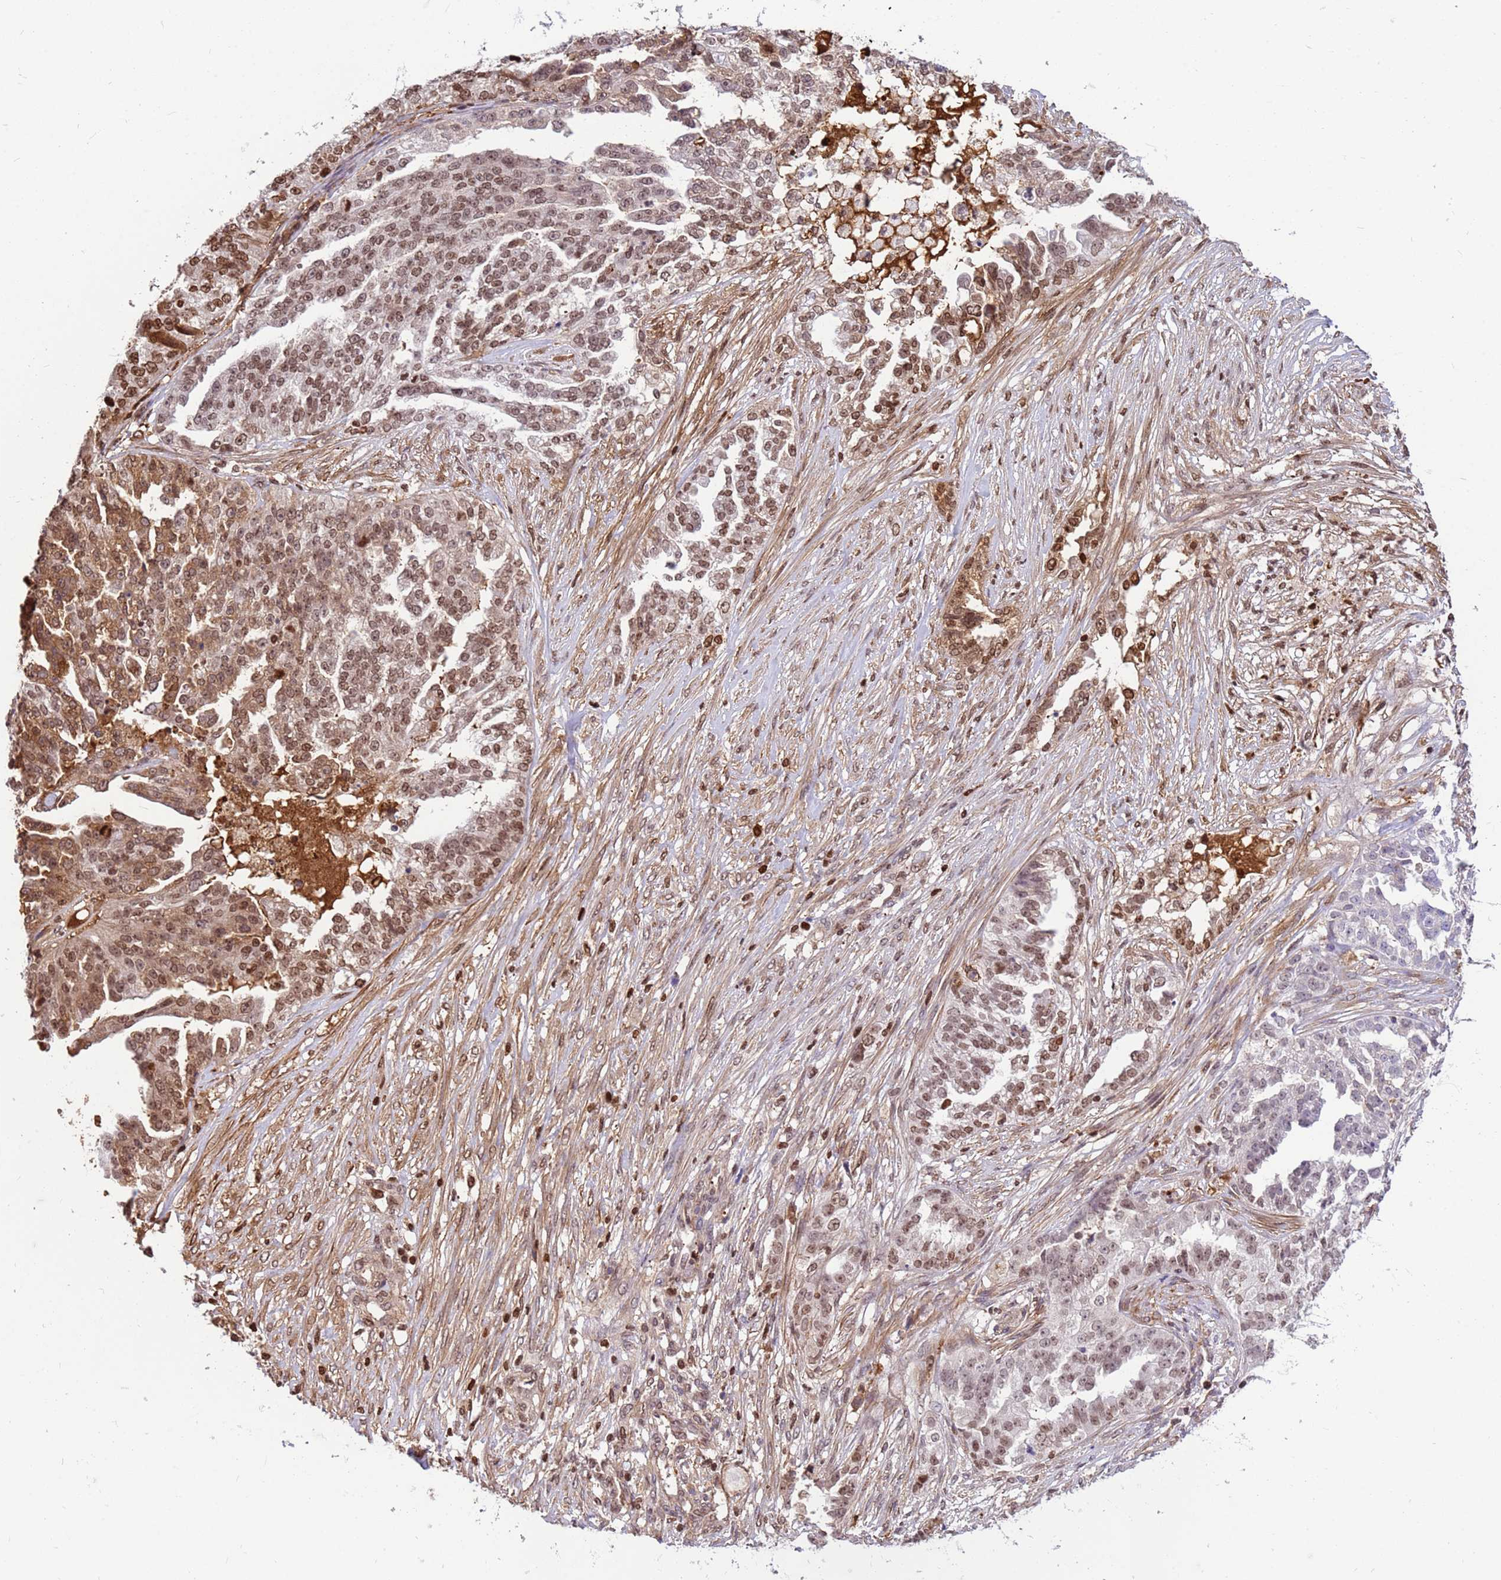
{"staining": {"intensity": "moderate", "quantity": "25%-75%", "location": "nuclear"}, "tissue": "ovarian cancer", "cell_type": "Tumor cells", "image_type": "cancer", "snomed": [{"axis": "morphology", "description": "Cystadenocarcinoma, serous, NOS"}, {"axis": "topography", "description": "Ovary"}], "caption": "A micrograph of ovarian serous cystadenocarcinoma stained for a protein displays moderate nuclear brown staining in tumor cells. Ihc stains the protein of interest in brown and the nuclei are stained blue.", "gene": "ORM1", "patient": {"sex": "female", "age": 58}}